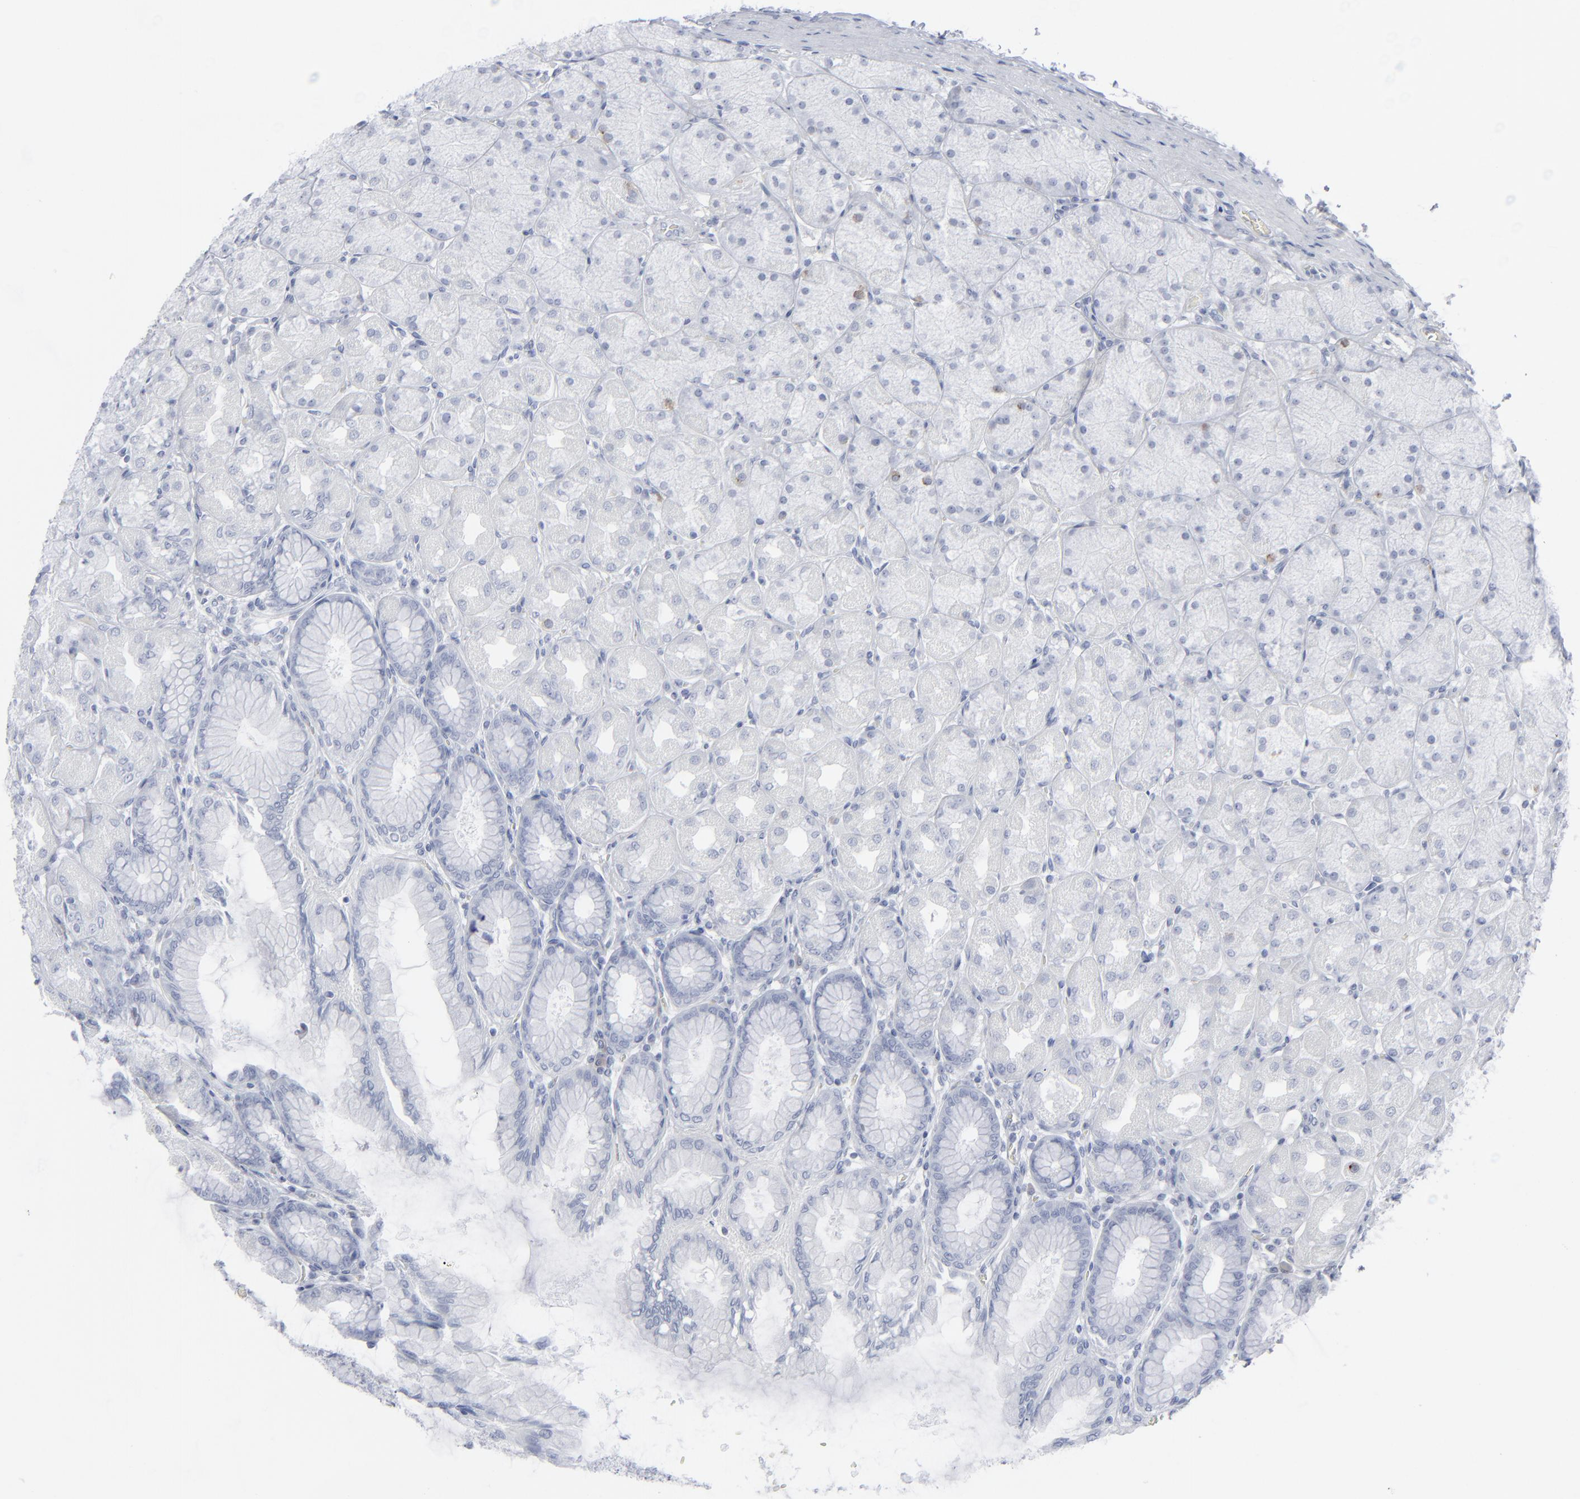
{"staining": {"intensity": "negative", "quantity": "none", "location": "none"}, "tissue": "stomach", "cell_type": "Glandular cells", "image_type": "normal", "snomed": [{"axis": "morphology", "description": "Normal tissue, NOS"}, {"axis": "topography", "description": "Stomach, upper"}], "caption": "This histopathology image is of normal stomach stained with immunohistochemistry (IHC) to label a protein in brown with the nuclei are counter-stained blue. There is no expression in glandular cells.", "gene": "MSLN", "patient": {"sex": "female", "age": 56}}